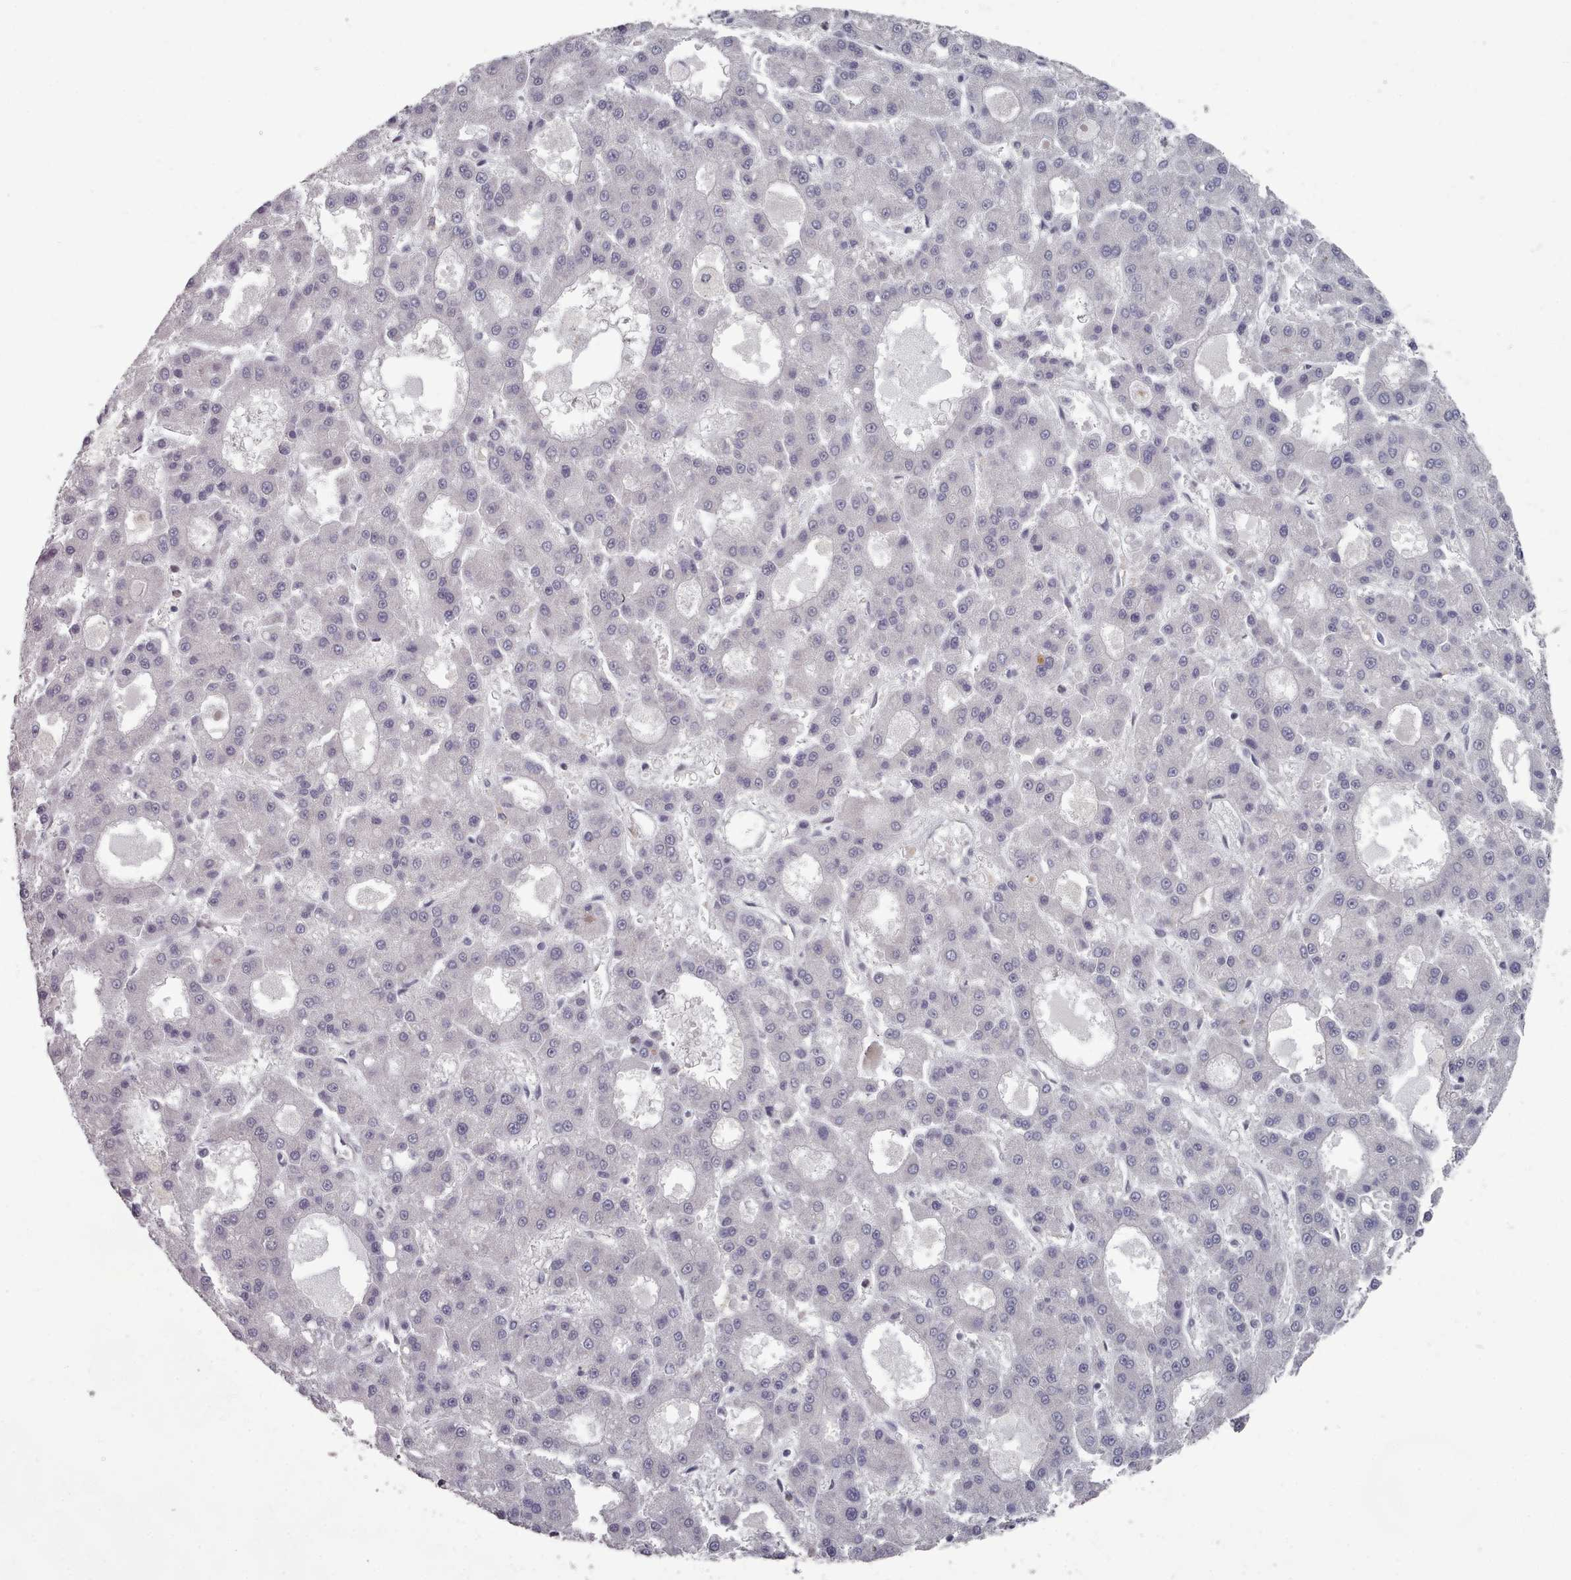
{"staining": {"intensity": "negative", "quantity": "none", "location": "none"}, "tissue": "liver cancer", "cell_type": "Tumor cells", "image_type": "cancer", "snomed": [{"axis": "morphology", "description": "Carcinoma, Hepatocellular, NOS"}, {"axis": "topography", "description": "Liver"}], "caption": "Histopathology image shows no protein positivity in tumor cells of liver cancer (hepatocellular carcinoma) tissue.", "gene": "HYAL3", "patient": {"sex": "male", "age": 70}}